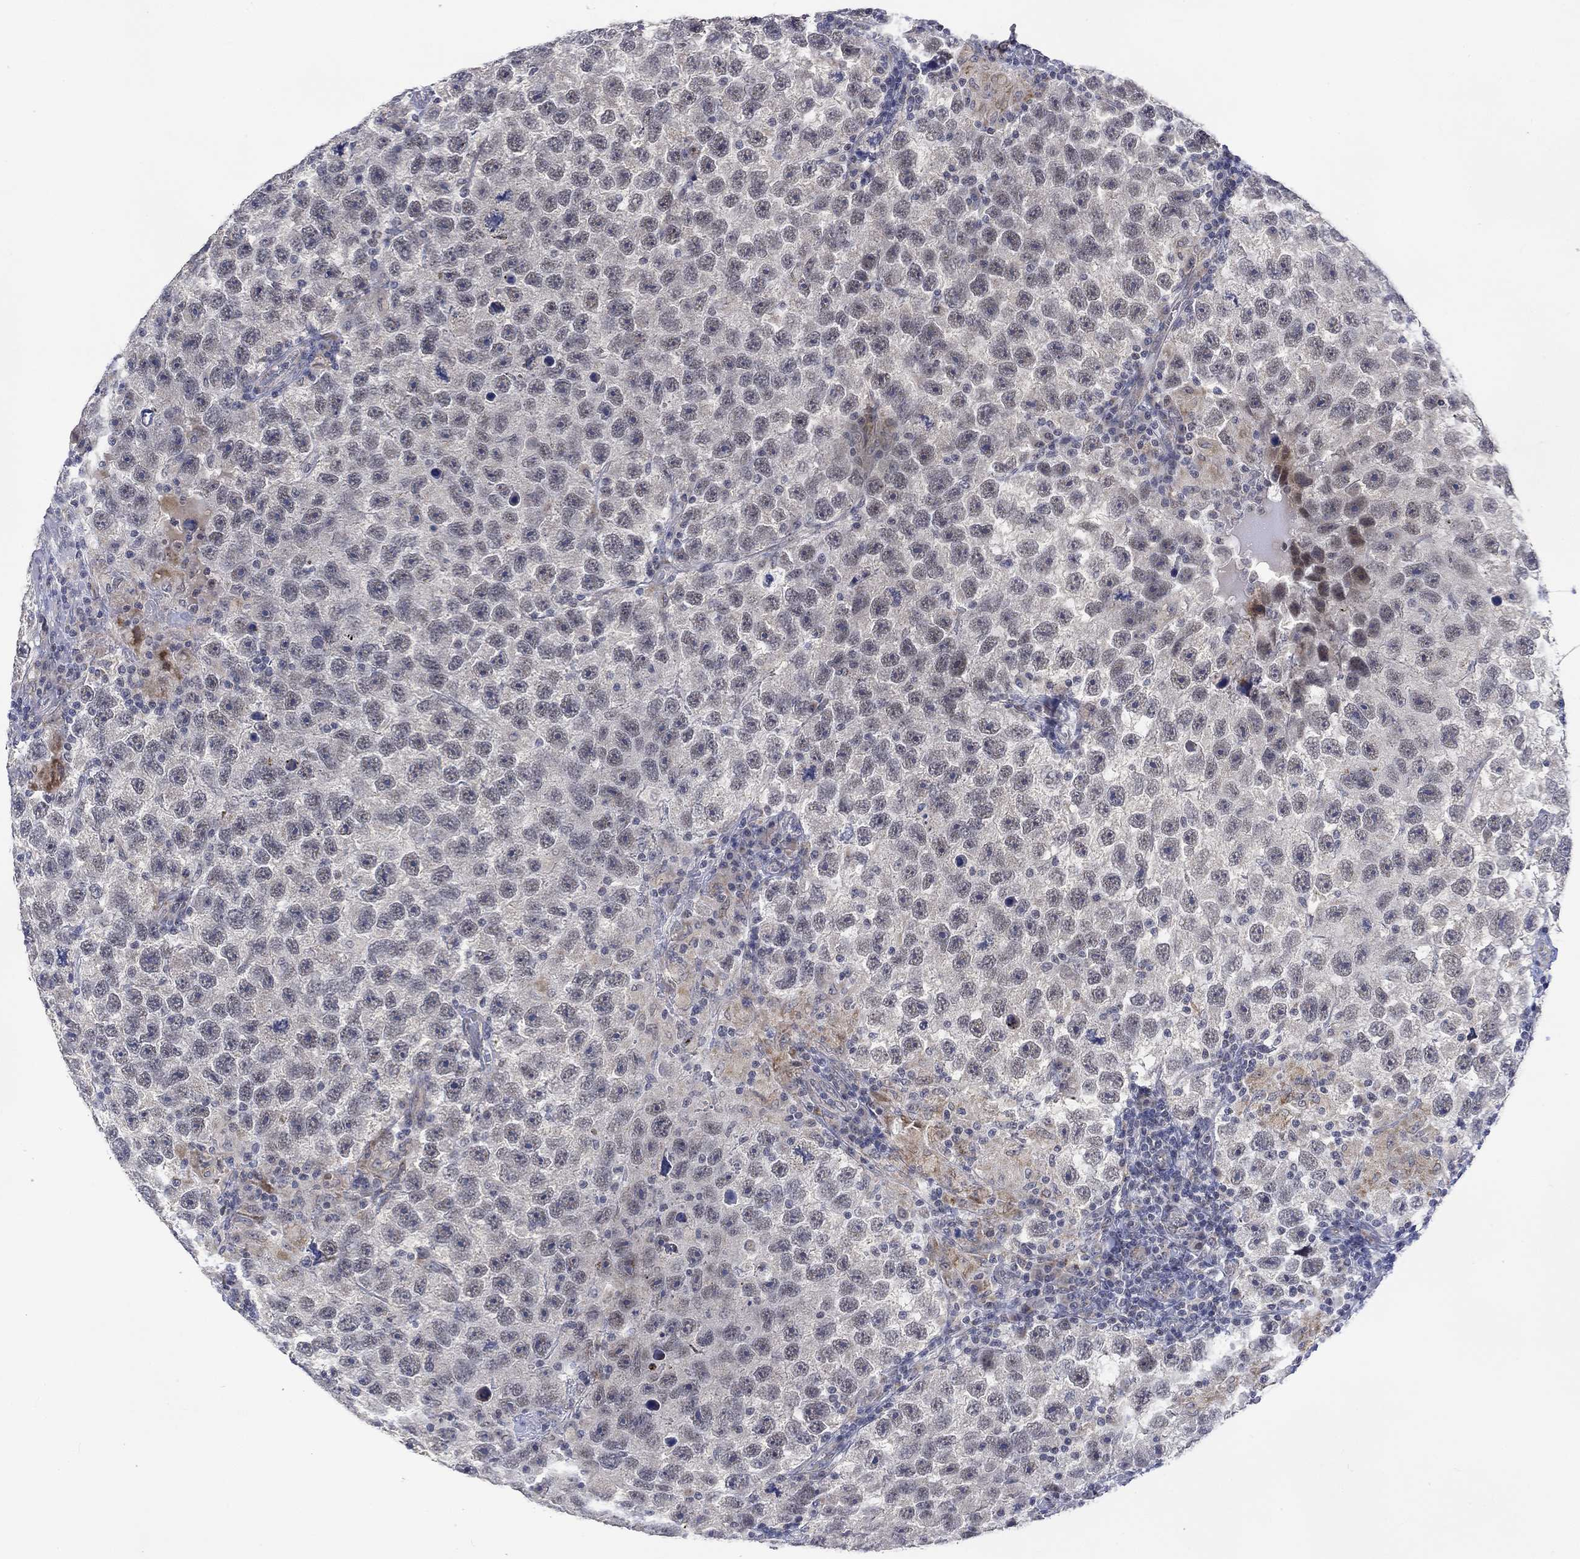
{"staining": {"intensity": "negative", "quantity": "none", "location": "none"}, "tissue": "testis cancer", "cell_type": "Tumor cells", "image_type": "cancer", "snomed": [{"axis": "morphology", "description": "Seminoma, NOS"}, {"axis": "topography", "description": "Testis"}], "caption": "DAB immunohistochemical staining of testis cancer shows no significant expression in tumor cells.", "gene": "SLC48A1", "patient": {"sex": "male", "age": 26}}